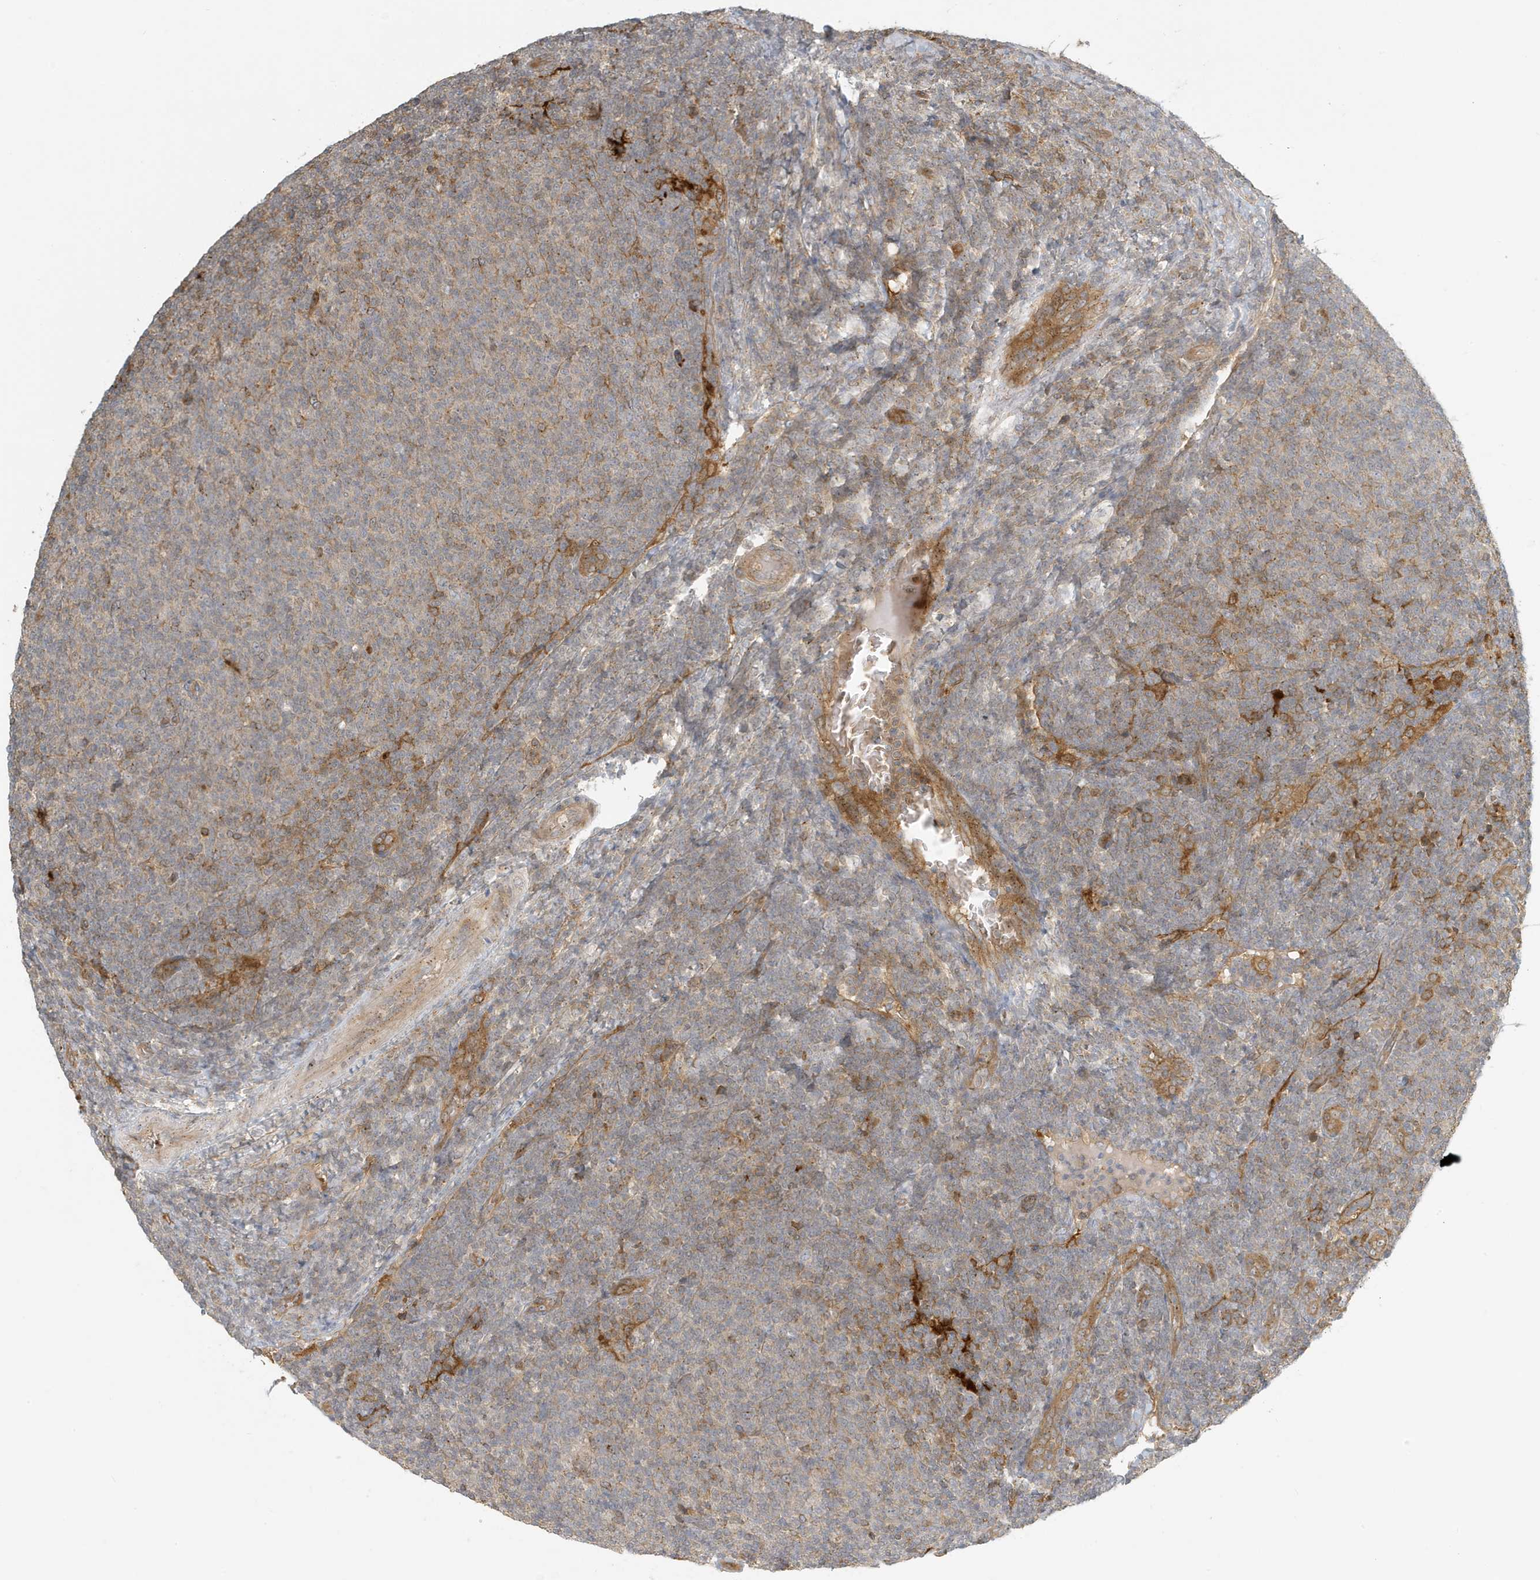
{"staining": {"intensity": "weak", "quantity": "<25%", "location": "cytoplasmic/membranous"}, "tissue": "lymphoma", "cell_type": "Tumor cells", "image_type": "cancer", "snomed": [{"axis": "morphology", "description": "Malignant lymphoma, non-Hodgkin's type, Low grade"}, {"axis": "topography", "description": "Lymph node"}], "caption": "Tumor cells are negative for brown protein staining in low-grade malignant lymphoma, non-Hodgkin's type.", "gene": "FYCO1", "patient": {"sex": "male", "age": 66}}